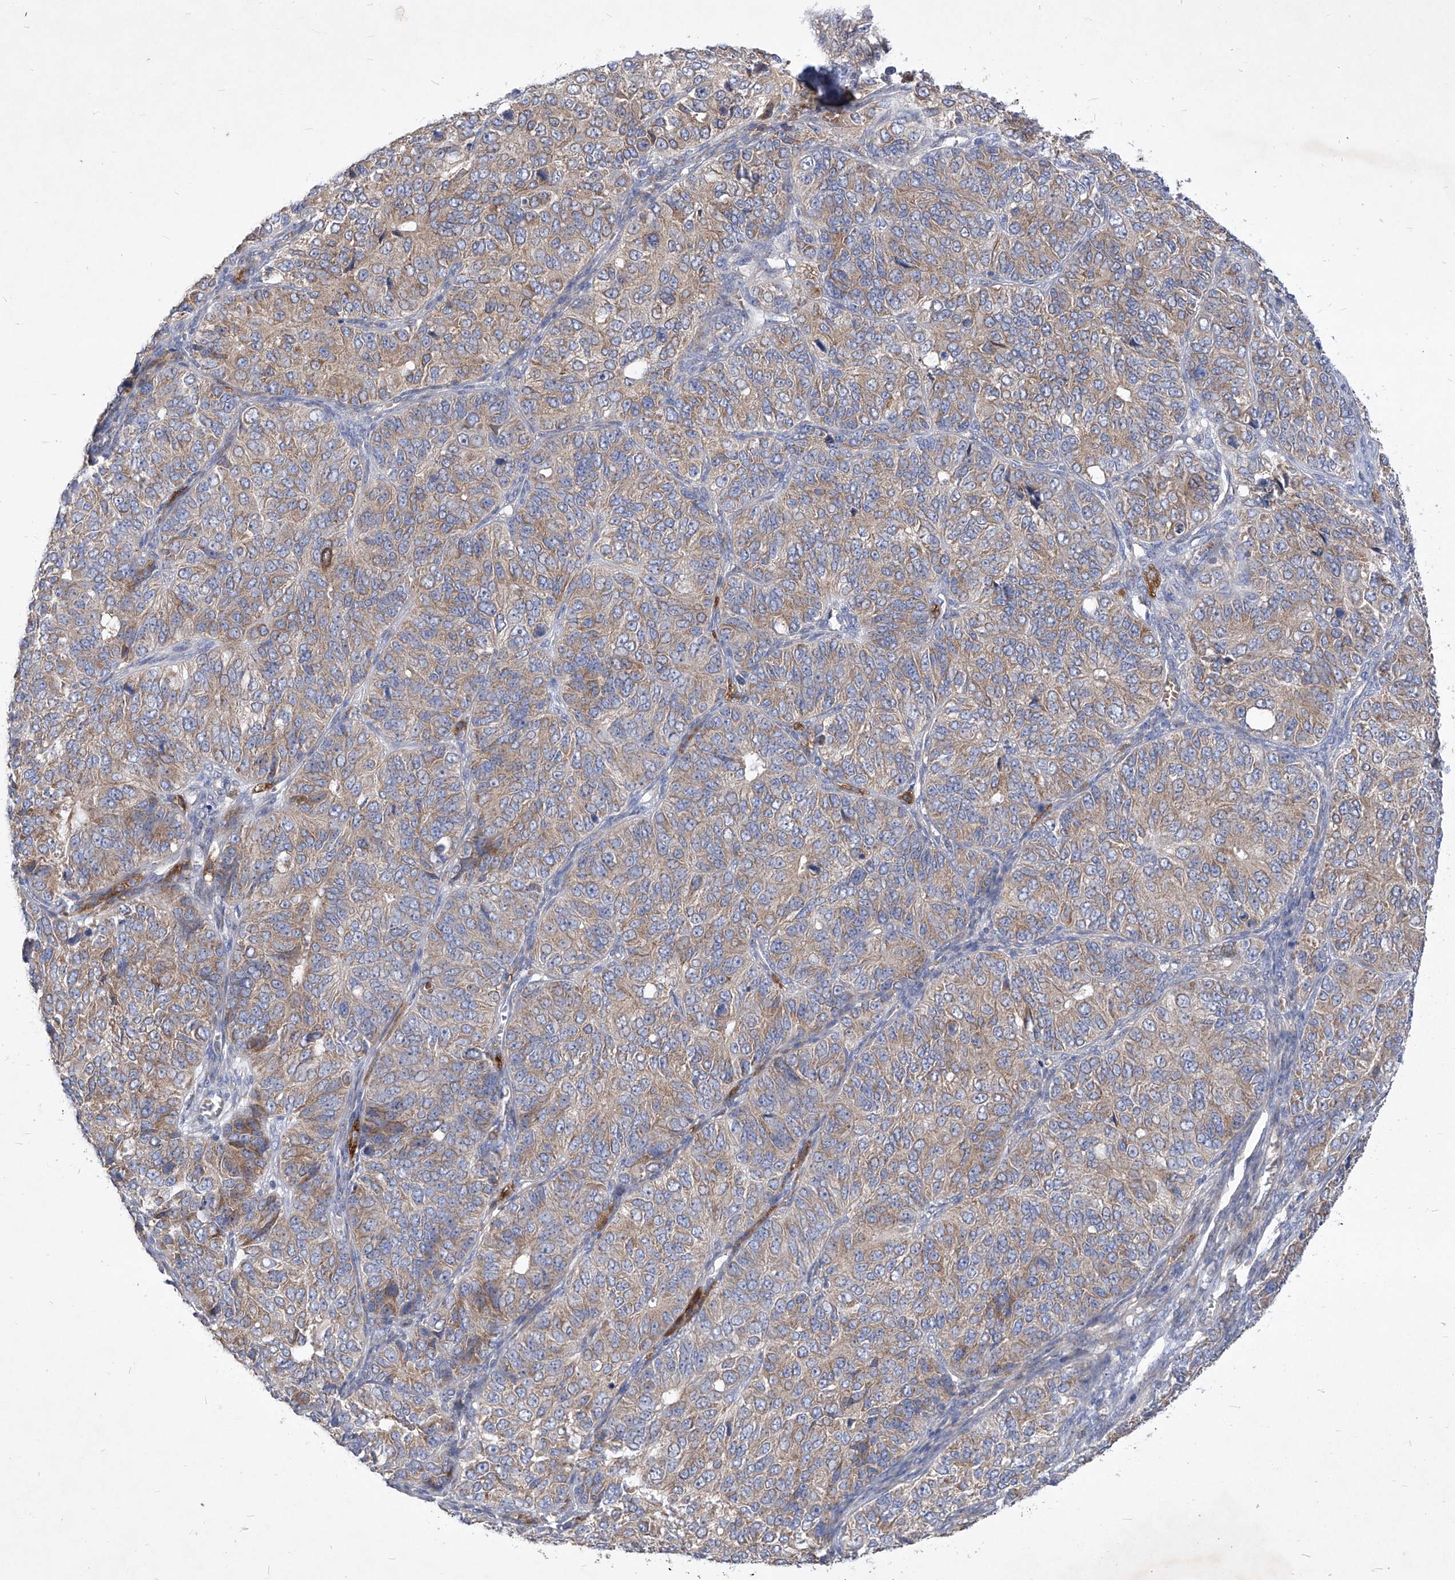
{"staining": {"intensity": "weak", "quantity": "25%-75%", "location": "cytoplasmic/membranous"}, "tissue": "ovarian cancer", "cell_type": "Tumor cells", "image_type": "cancer", "snomed": [{"axis": "morphology", "description": "Carcinoma, endometroid"}, {"axis": "topography", "description": "Ovary"}], "caption": "Ovarian cancer (endometroid carcinoma) tissue displays weak cytoplasmic/membranous expression in about 25%-75% of tumor cells, visualized by immunohistochemistry. (Brightfield microscopy of DAB IHC at high magnification).", "gene": "COQ3", "patient": {"sex": "female", "age": 51}}